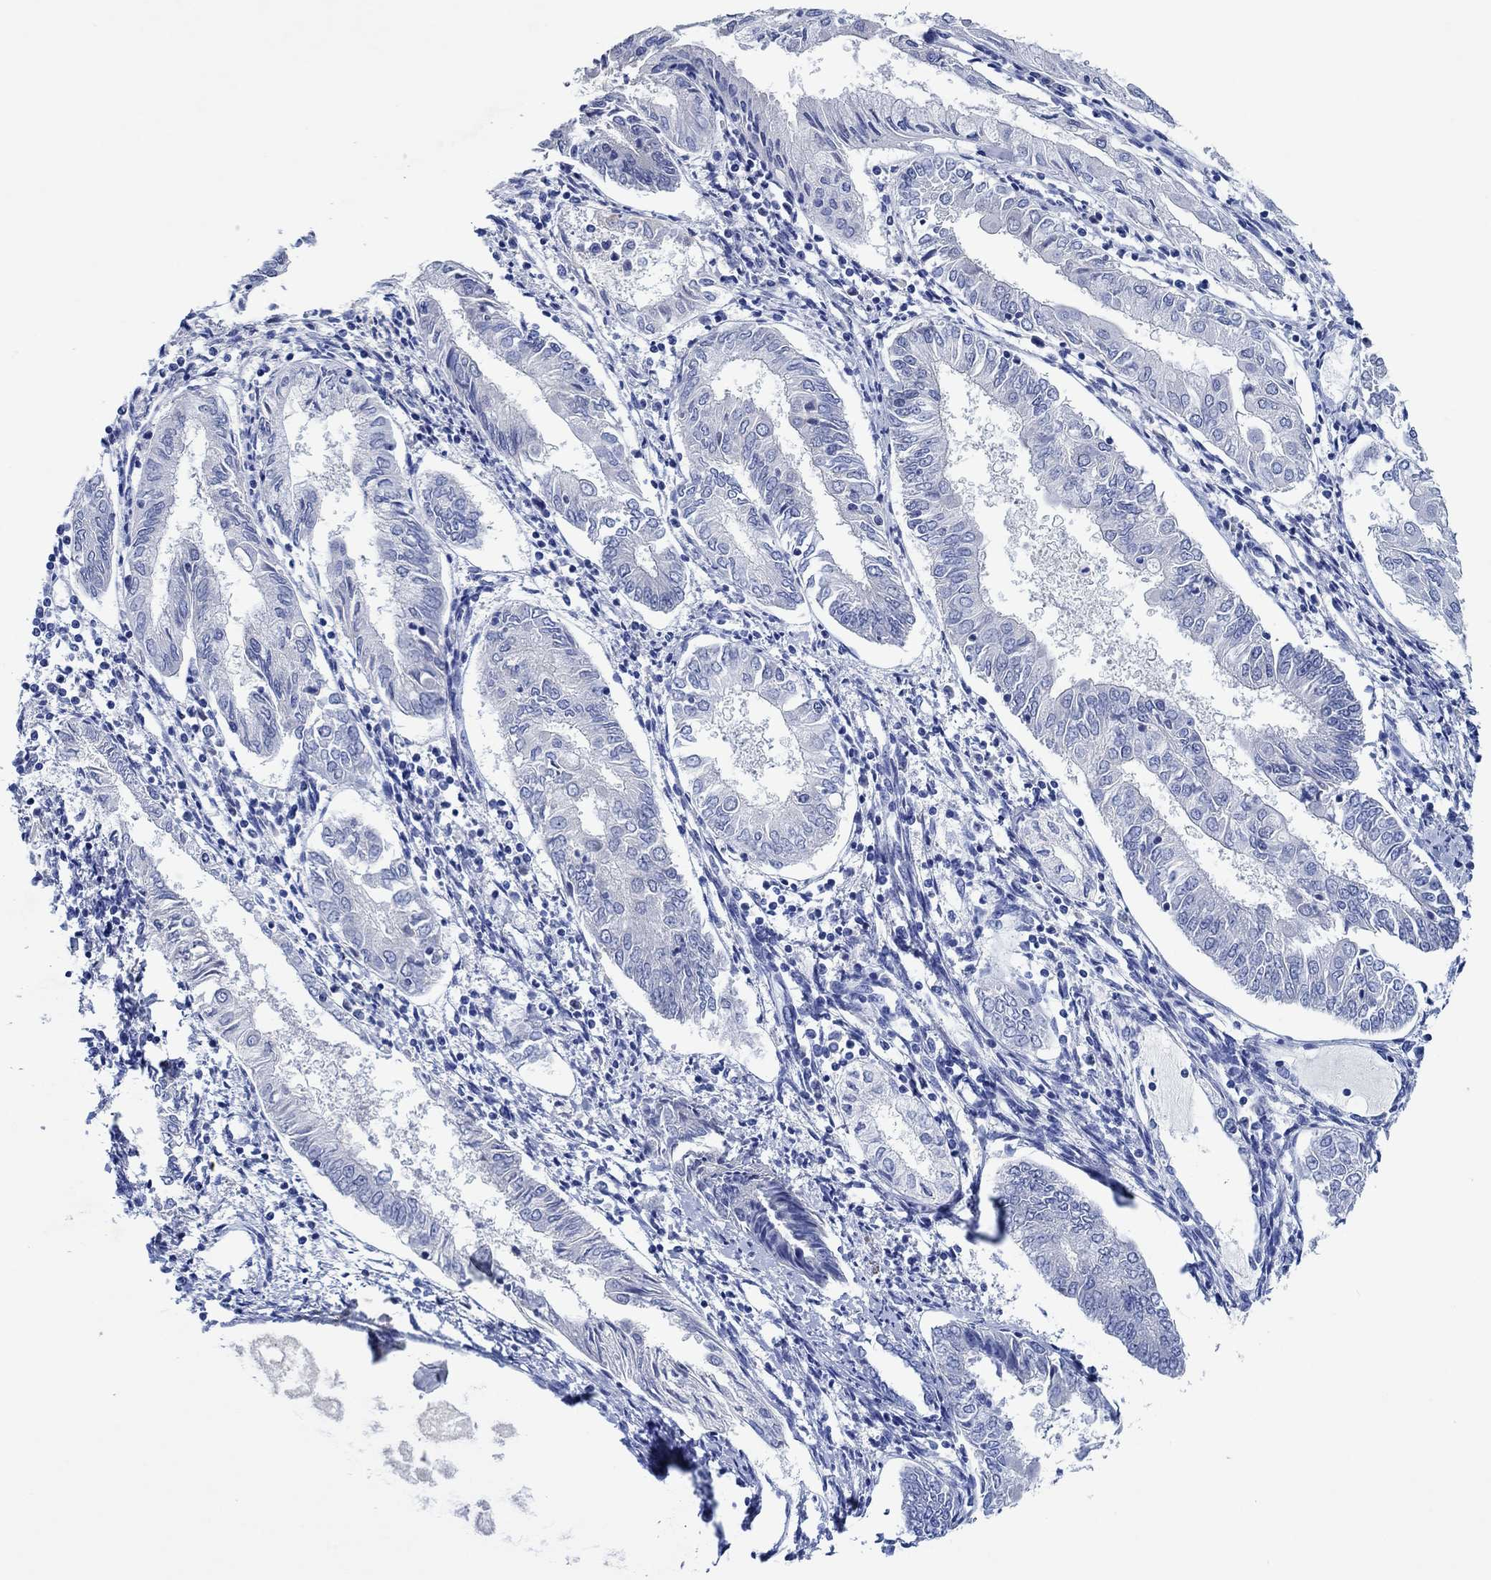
{"staining": {"intensity": "negative", "quantity": "none", "location": "none"}, "tissue": "endometrial cancer", "cell_type": "Tumor cells", "image_type": "cancer", "snomed": [{"axis": "morphology", "description": "Adenocarcinoma, NOS"}, {"axis": "topography", "description": "Endometrium"}], "caption": "This histopathology image is of endometrial adenocarcinoma stained with IHC to label a protein in brown with the nuclei are counter-stained blue. There is no positivity in tumor cells.", "gene": "CPNE6", "patient": {"sex": "female", "age": 68}}